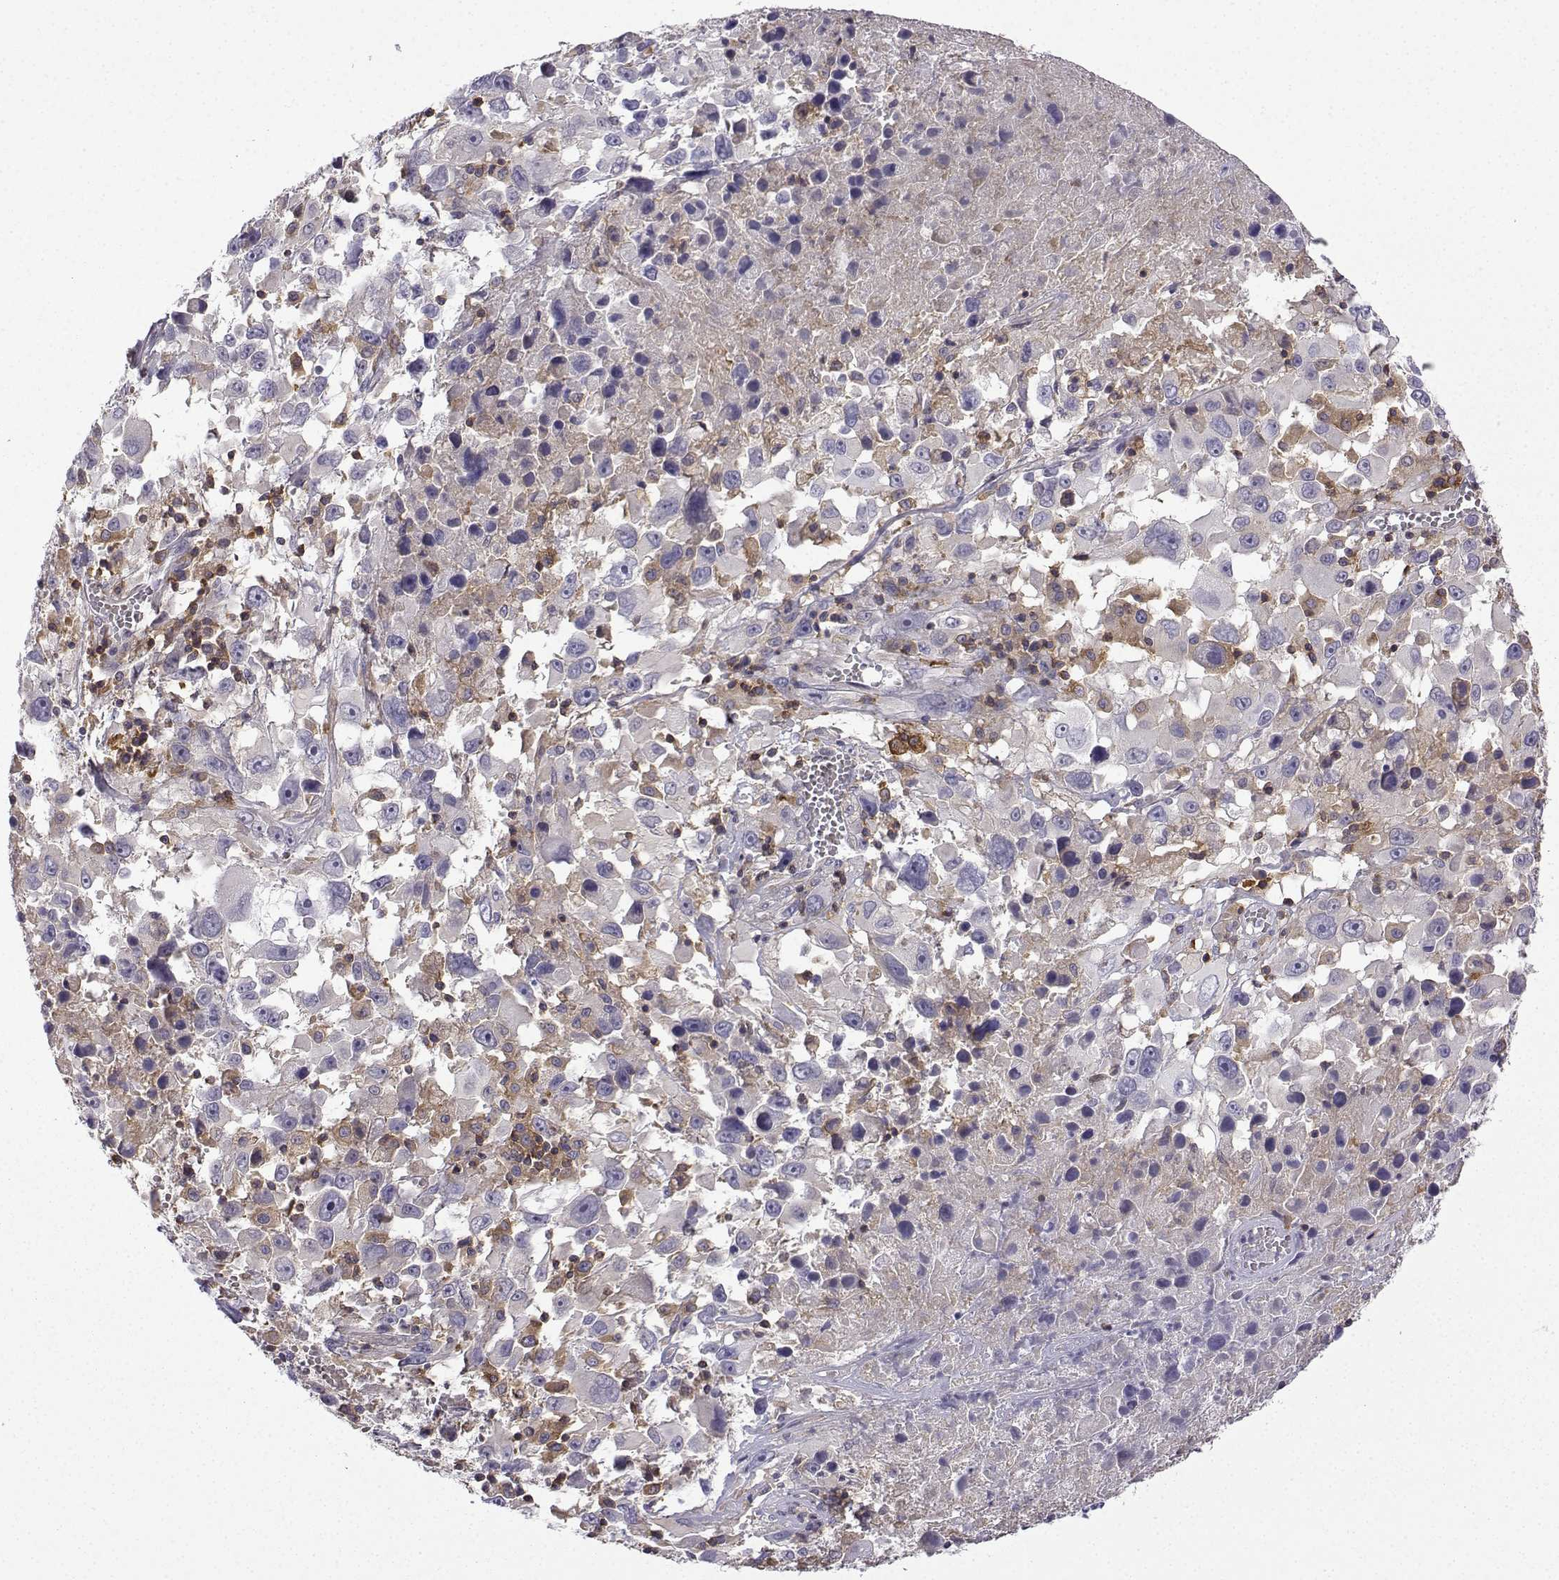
{"staining": {"intensity": "moderate", "quantity": "<25%", "location": "cytoplasmic/membranous"}, "tissue": "melanoma", "cell_type": "Tumor cells", "image_type": "cancer", "snomed": [{"axis": "morphology", "description": "Malignant melanoma, Metastatic site"}, {"axis": "topography", "description": "Soft tissue"}], "caption": "Brown immunohistochemical staining in human malignant melanoma (metastatic site) shows moderate cytoplasmic/membranous expression in approximately <25% of tumor cells.", "gene": "DOCK10", "patient": {"sex": "male", "age": 50}}